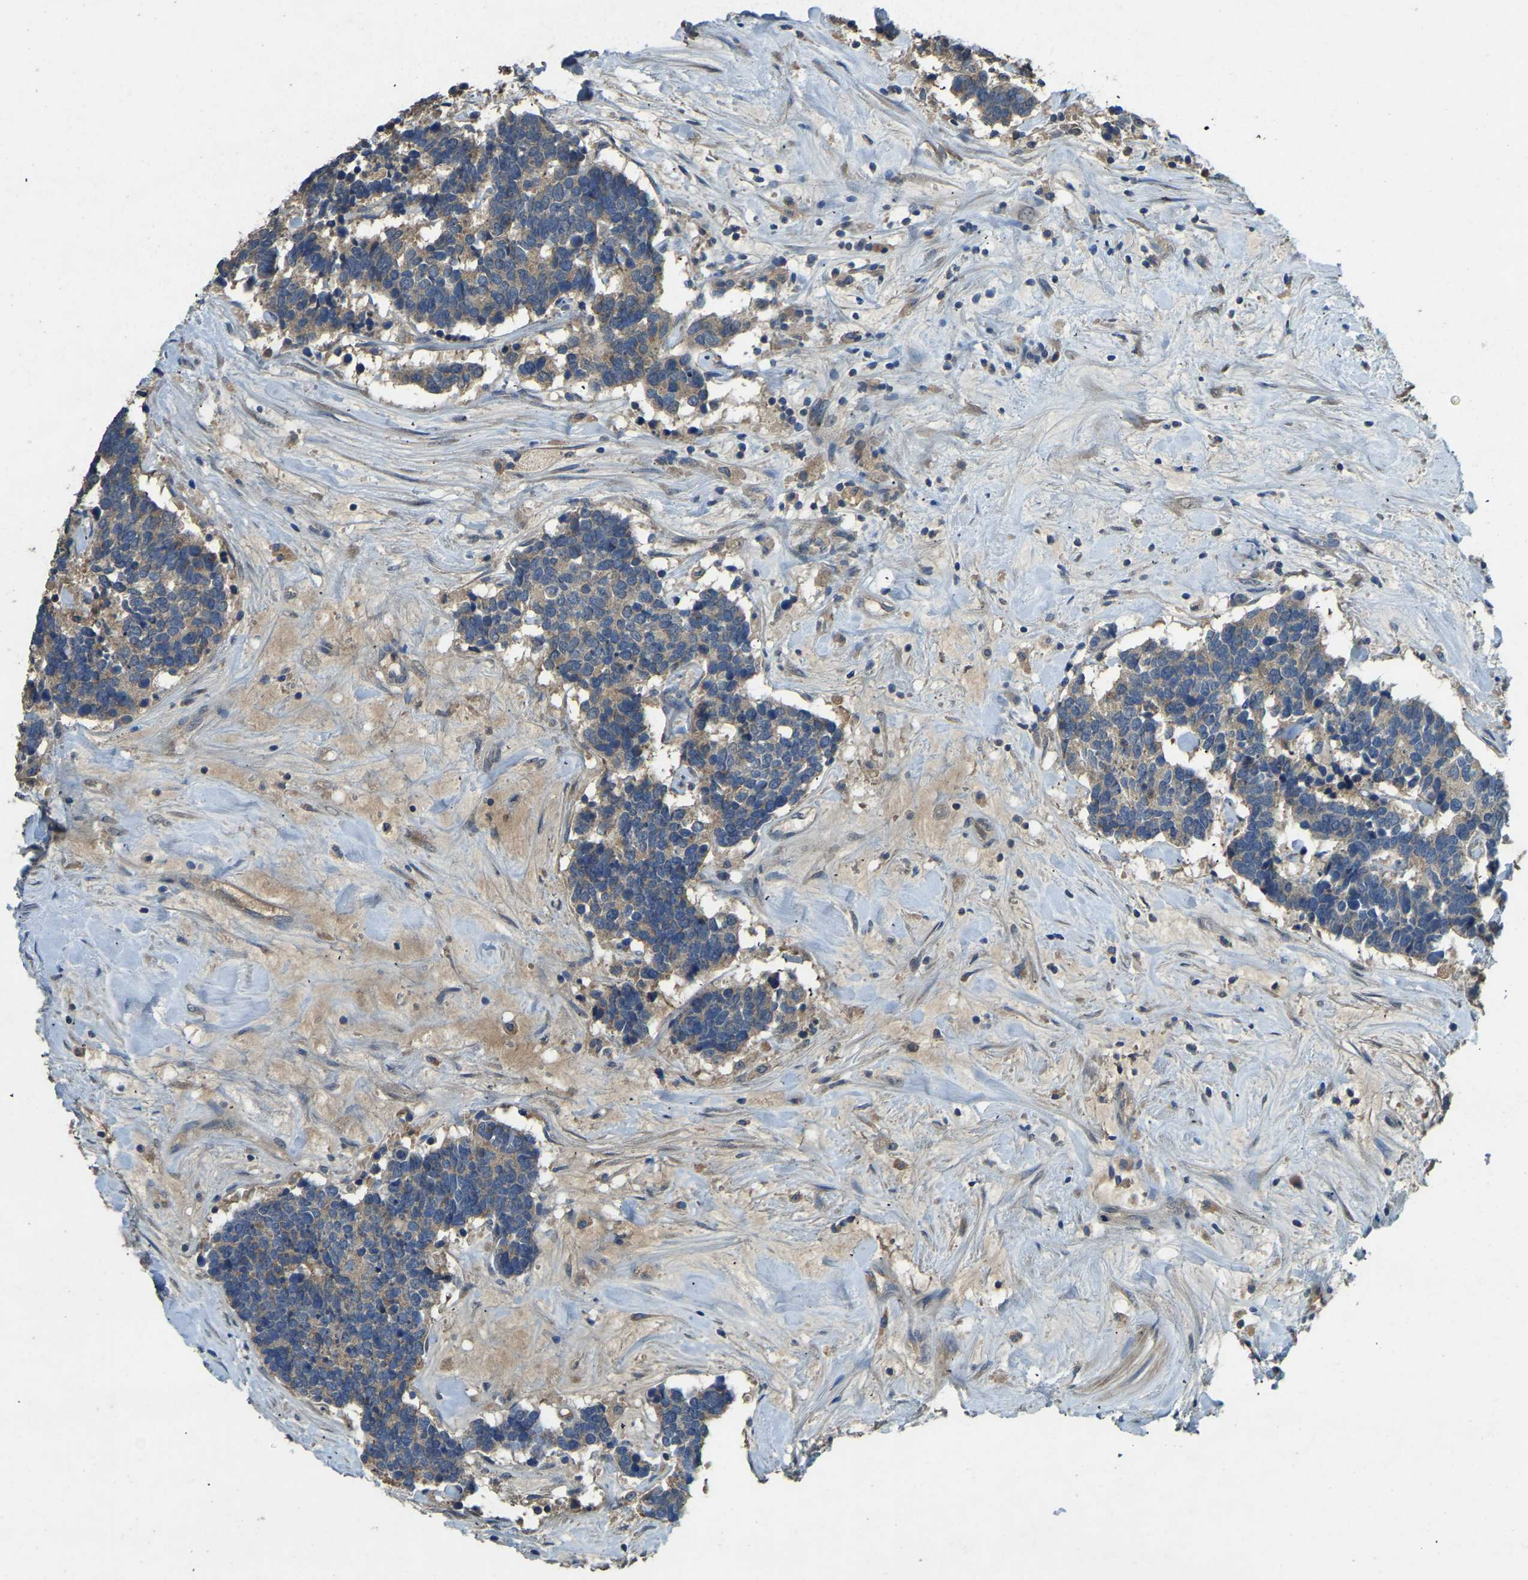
{"staining": {"intensity": "weak", "quantity": "25%-75%", "location": "cytoplasmic/membranous"}, "tissue": "carcinoid", "cell_type": "Tumor cells", "image_type": "cancer", "snomed": [{"axis": "morphology", "description": "Carcinoma, NOS"}, {"axis": "morphology", "description": "Carcinoid, malignant, NOS"}, {"axis": "topography", "description": "Urinary bladder"}], "caption": "Protein staining of carcinoma tissue shows weak cytoplasmic/membranous staining in approximately 25%-75% of tumor cells.", "gene": "ATP8B1", "patient": {"sex": "male", "age": 57}}